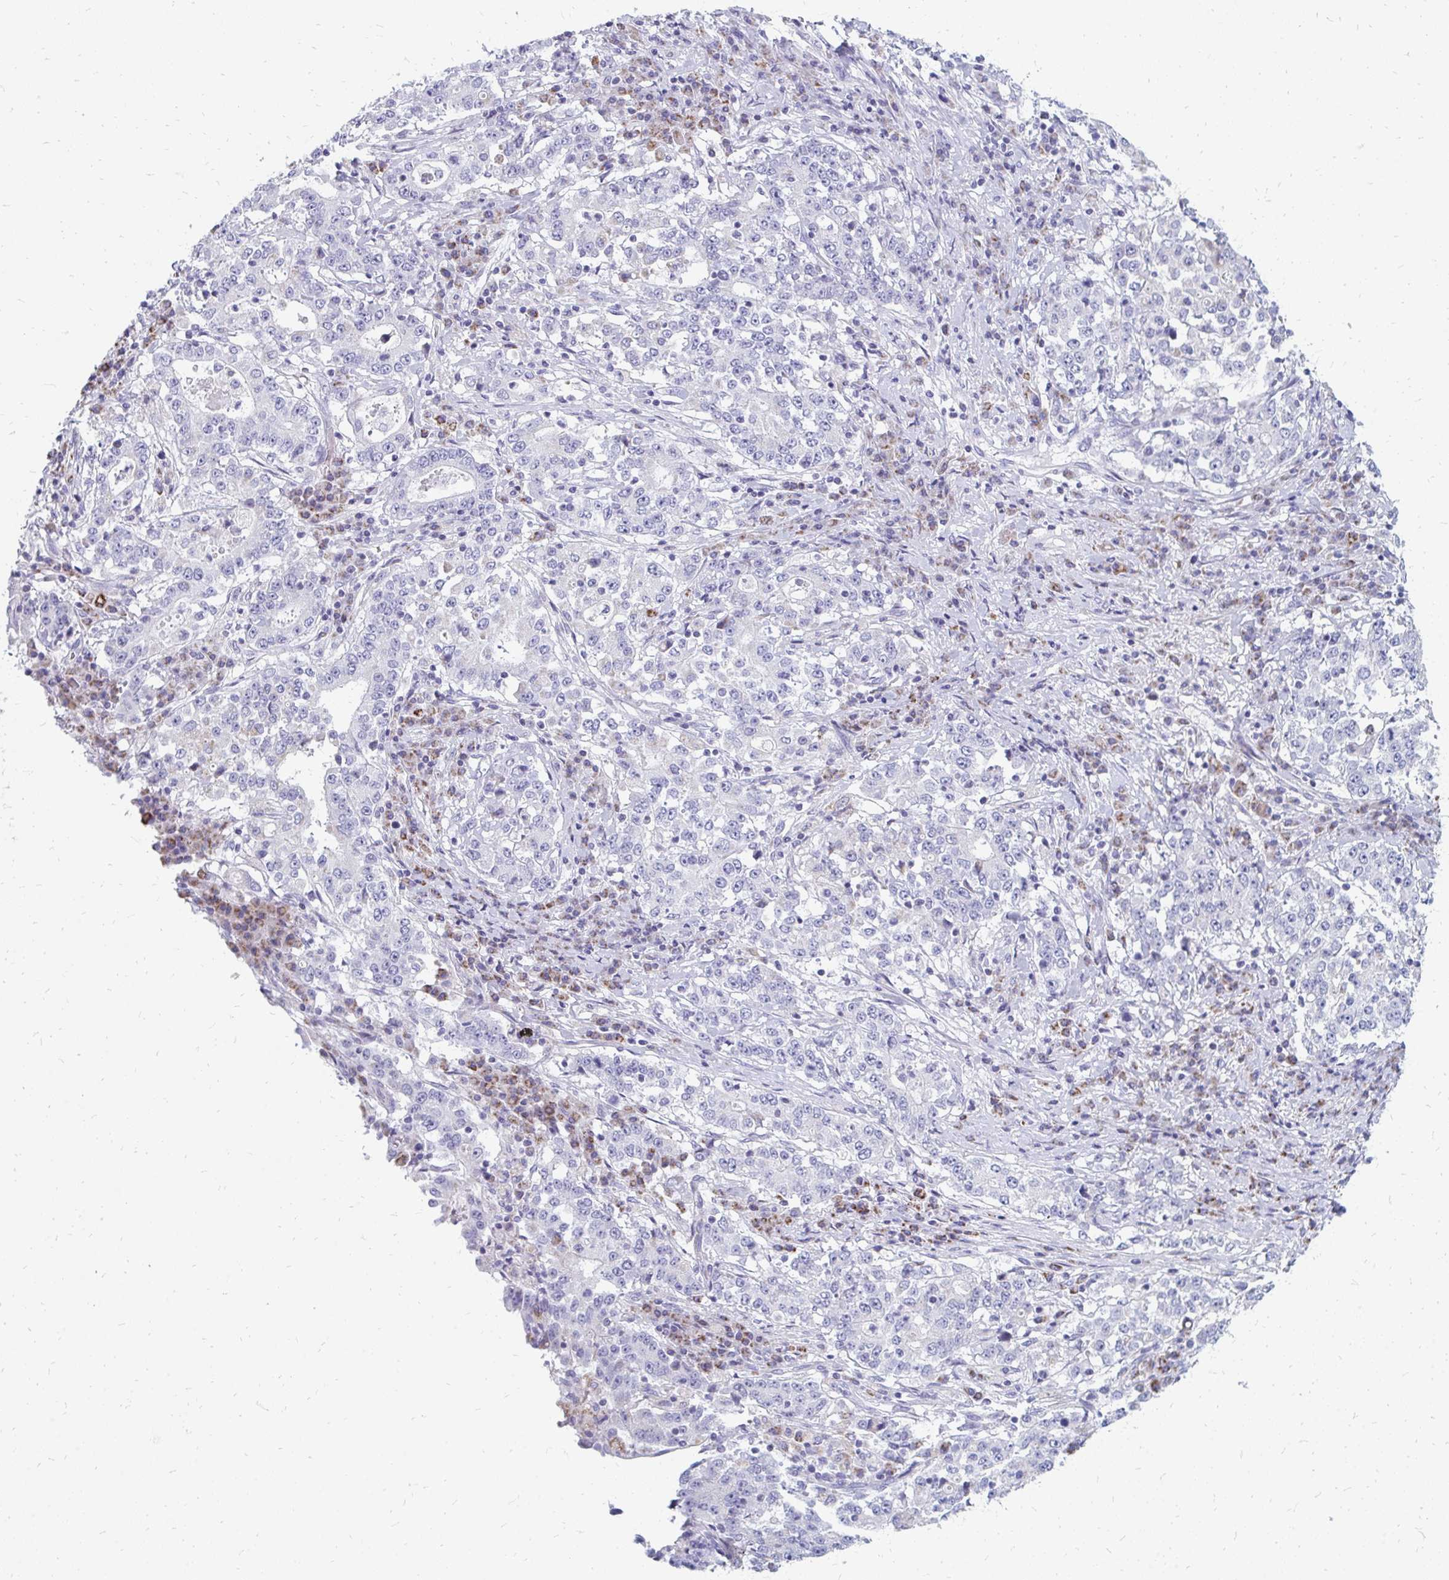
{"staining": {"intensity": "negative", "quantity": "none", "location": "none"}, "tissue": "stomach cancer", "cell_type": "Tumor cells", "image_type": "cancer", "snomed": [{"axis": "morphology", "description": "Adenocarcinoma, NOS"}, {"axis": "topography", "description": "Stomach"}], "caption": "Image shows no protein positivity in tumor cells of adenocarcinoma (stomach) tissue.", "gene": "OR10V1", "patient": {"sex": "male", "age": 59}}